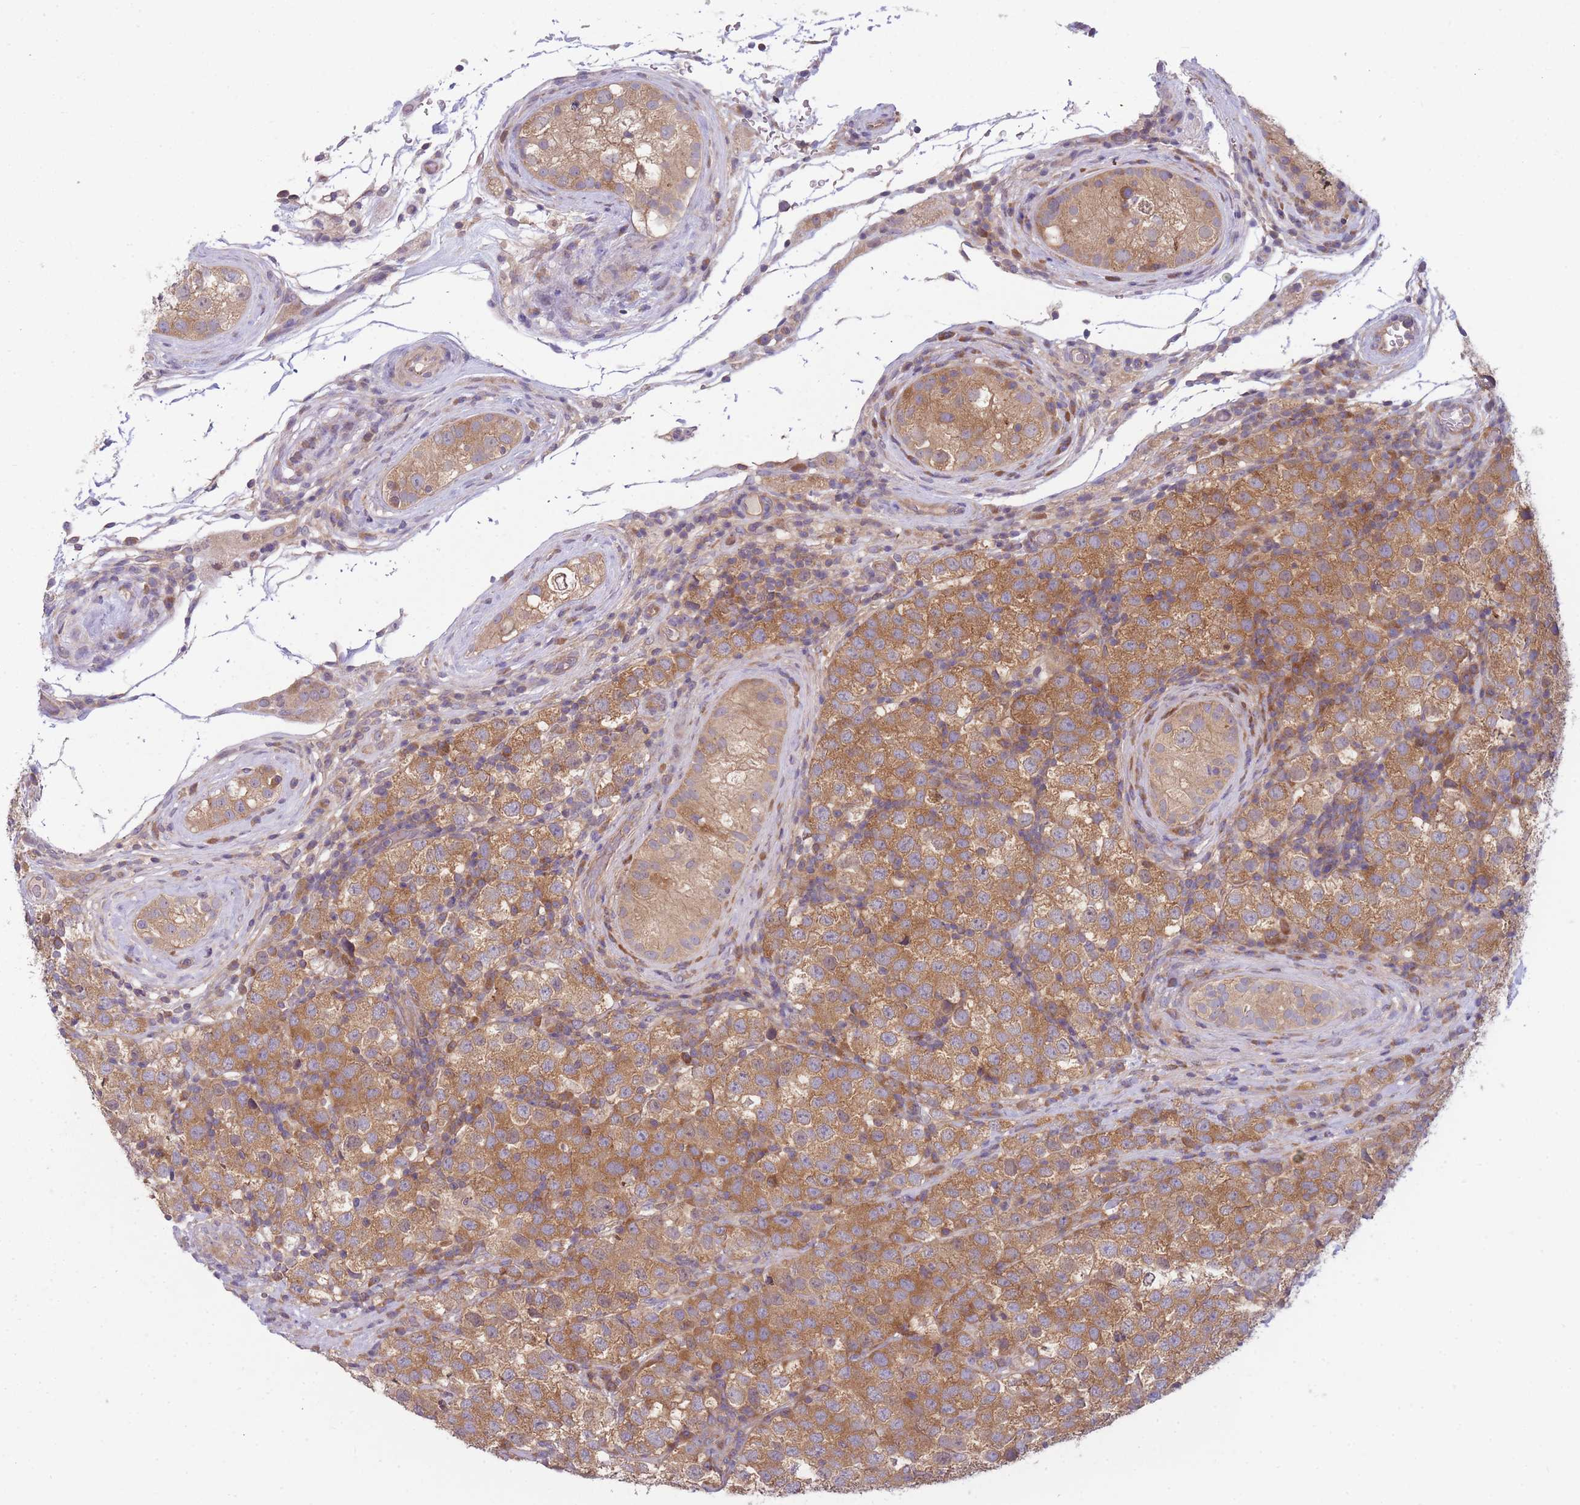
{"staining": {"intensity": "moderate", "quantity": ">75%", "location": "cytoplasmic/membranous"}, "tissue": "testis cancer", "cell_type": "Tumor cells", "image_type": "cancer", "snomed": [{"axis": "morphology", "description": "Seminoma, NOS"}, {"axis": "topography", "description": "Testis"}], "caption": "An IHC image of neoplastic tissue is shown. Protein staining in brown labels moderate cytoplasmic/membranous positivity in testis cancer within tumor cells.", "gene": "PFDN6", "patient": {"sex": "male", "age": 34}}